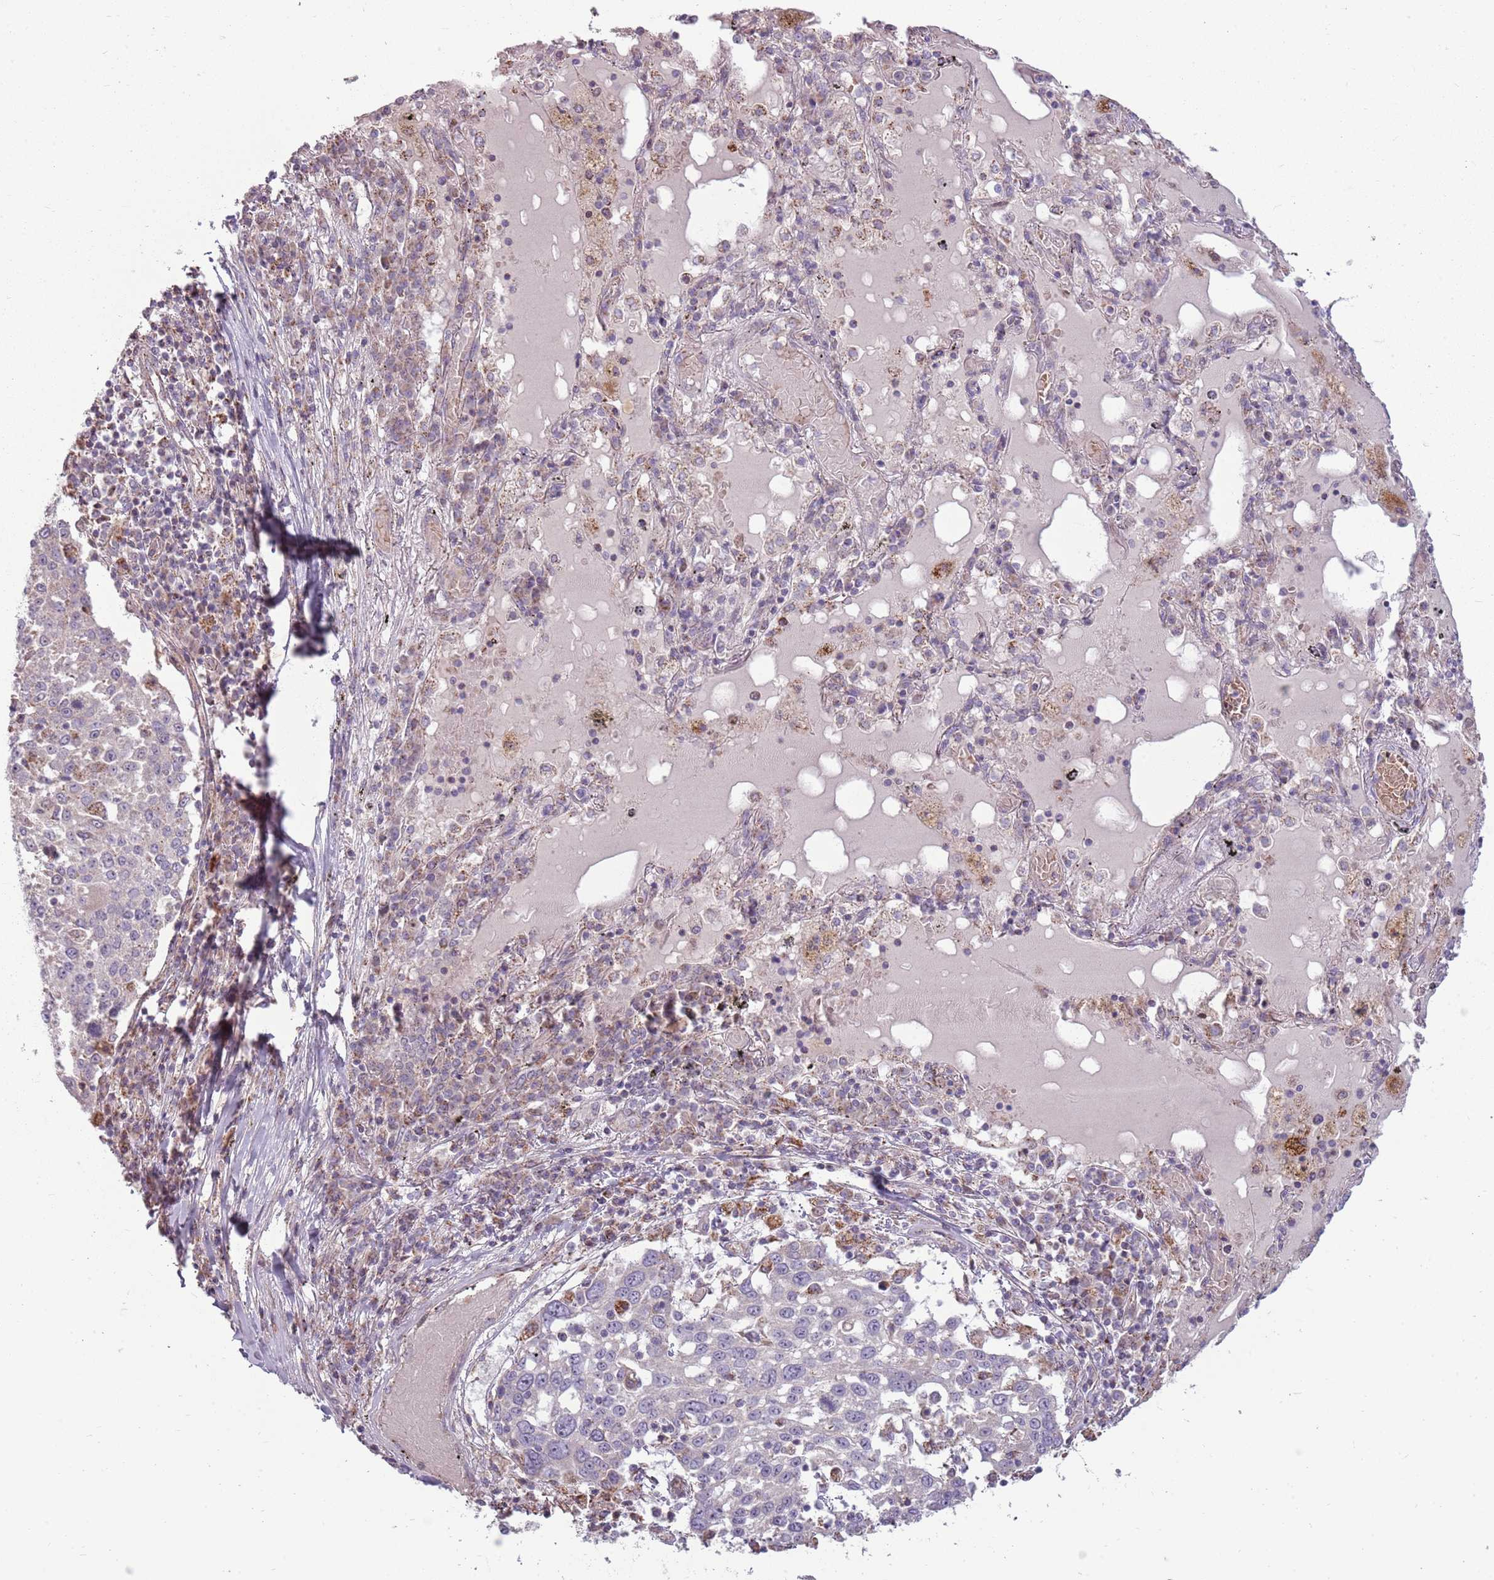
{"staining": {"intensity": "negative", "quantity": "none", "location": "none"}, "tissue": "lung cancer", "cell_type": "Tumor cells", "image_type": "cancer", "snomed": [{"axis": "morphology", "description": "Squamous cell carcinoma, NOS"}, {"axis": "topography", "description": "Lung"}], "caption": "Lung cancer (squamous cell carcinoma) stained for a protein using immunohistochemistry displays no staining tumor cells.", "gene": "ZNF530", "patient": {"sex": "male", "age": 65}}